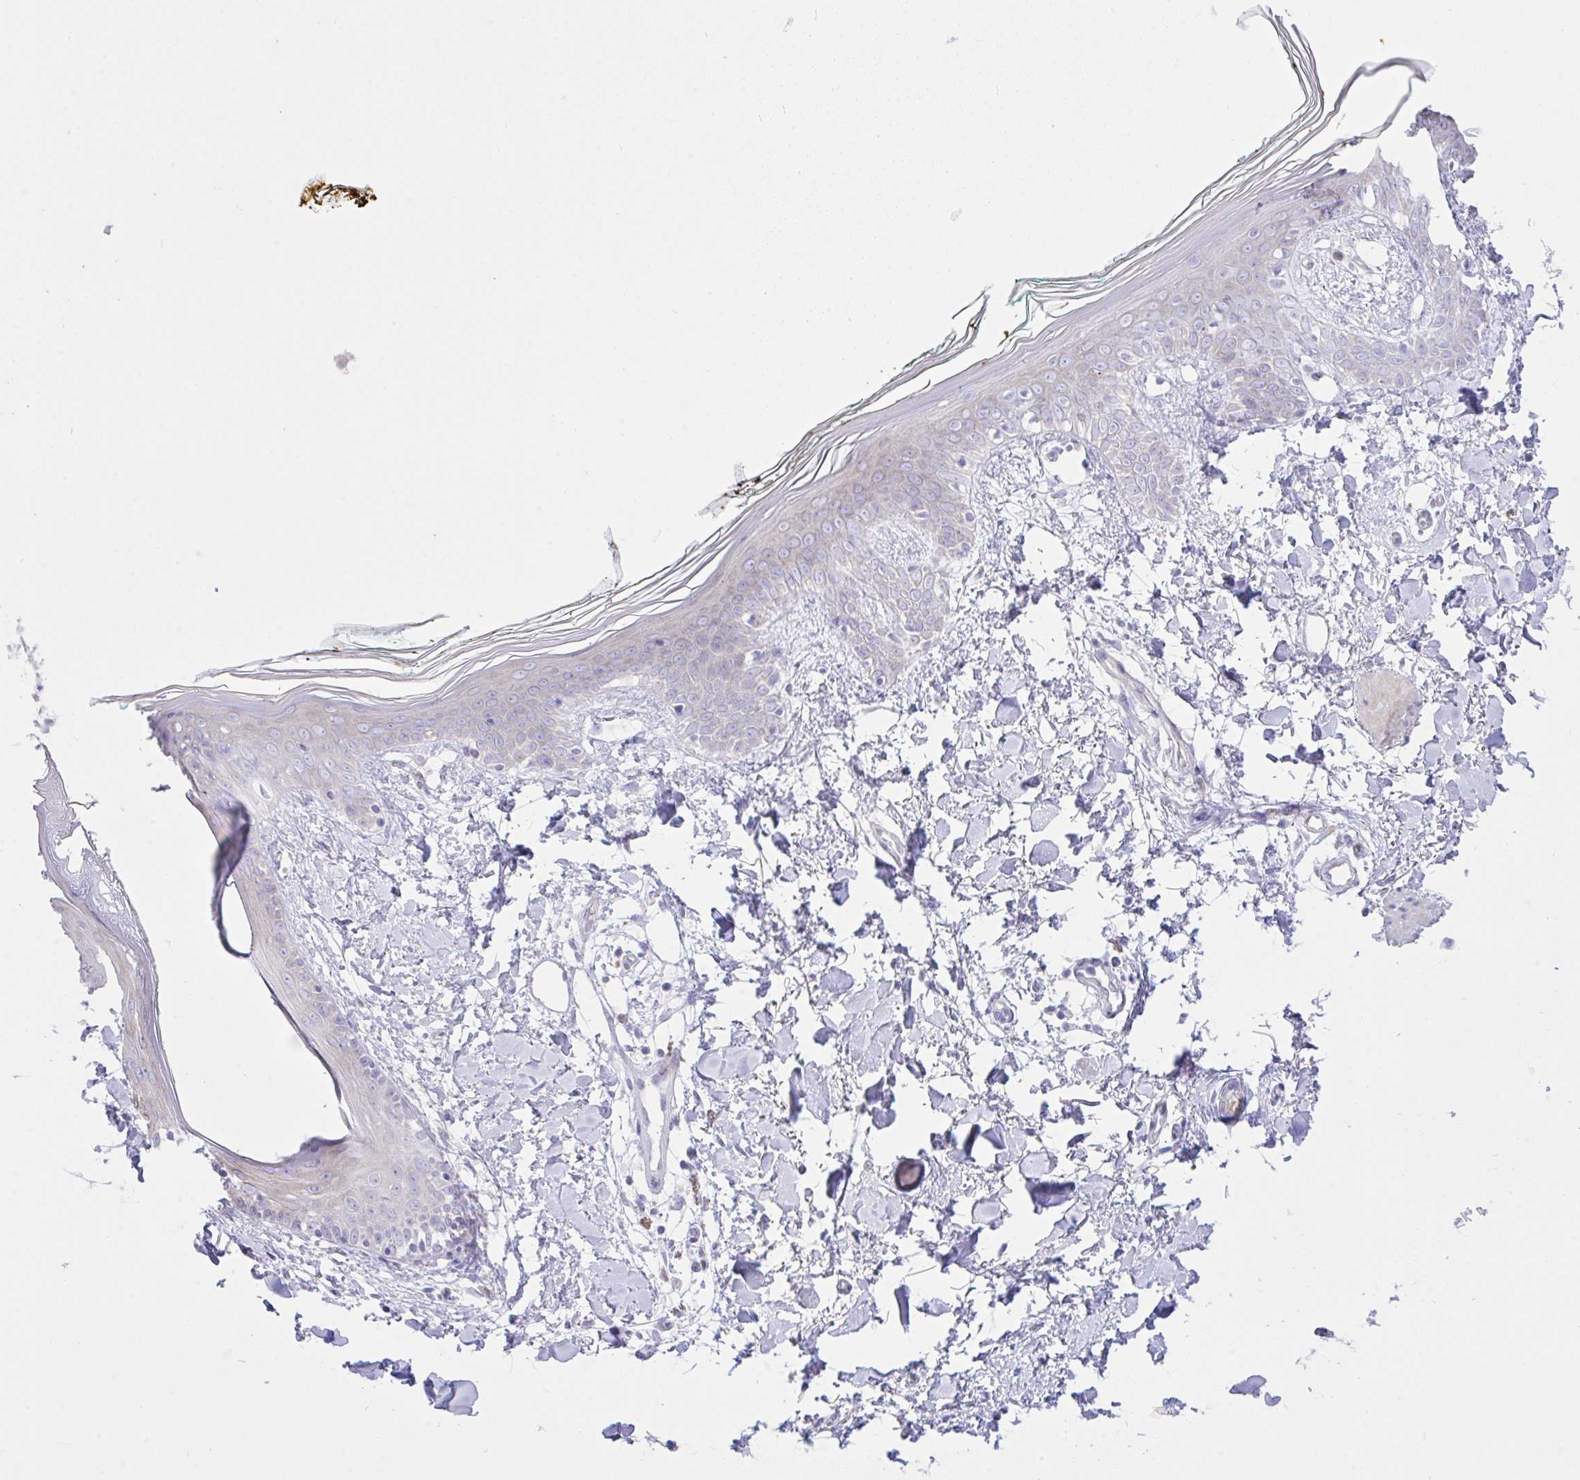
{"staining": {"intensity": "negative", "quantity": "none", "location": "none"}, "tissue": "skin", "cell_type": "Fibroblasts", "image_type": "normal", "snomed": [{"axis": "morphology", "description": "Normal tissue, NOS"}, {"axis": "topography", "description": "Skin"}], "caption": "Immunohistochemistry image of benign human skin stained for a protein (brown), which displays no expression in fibroblasts. Nuclei are stained in blue.", "gene": "EEF1A1", "patient": {"sex": "female", "age": 34}}